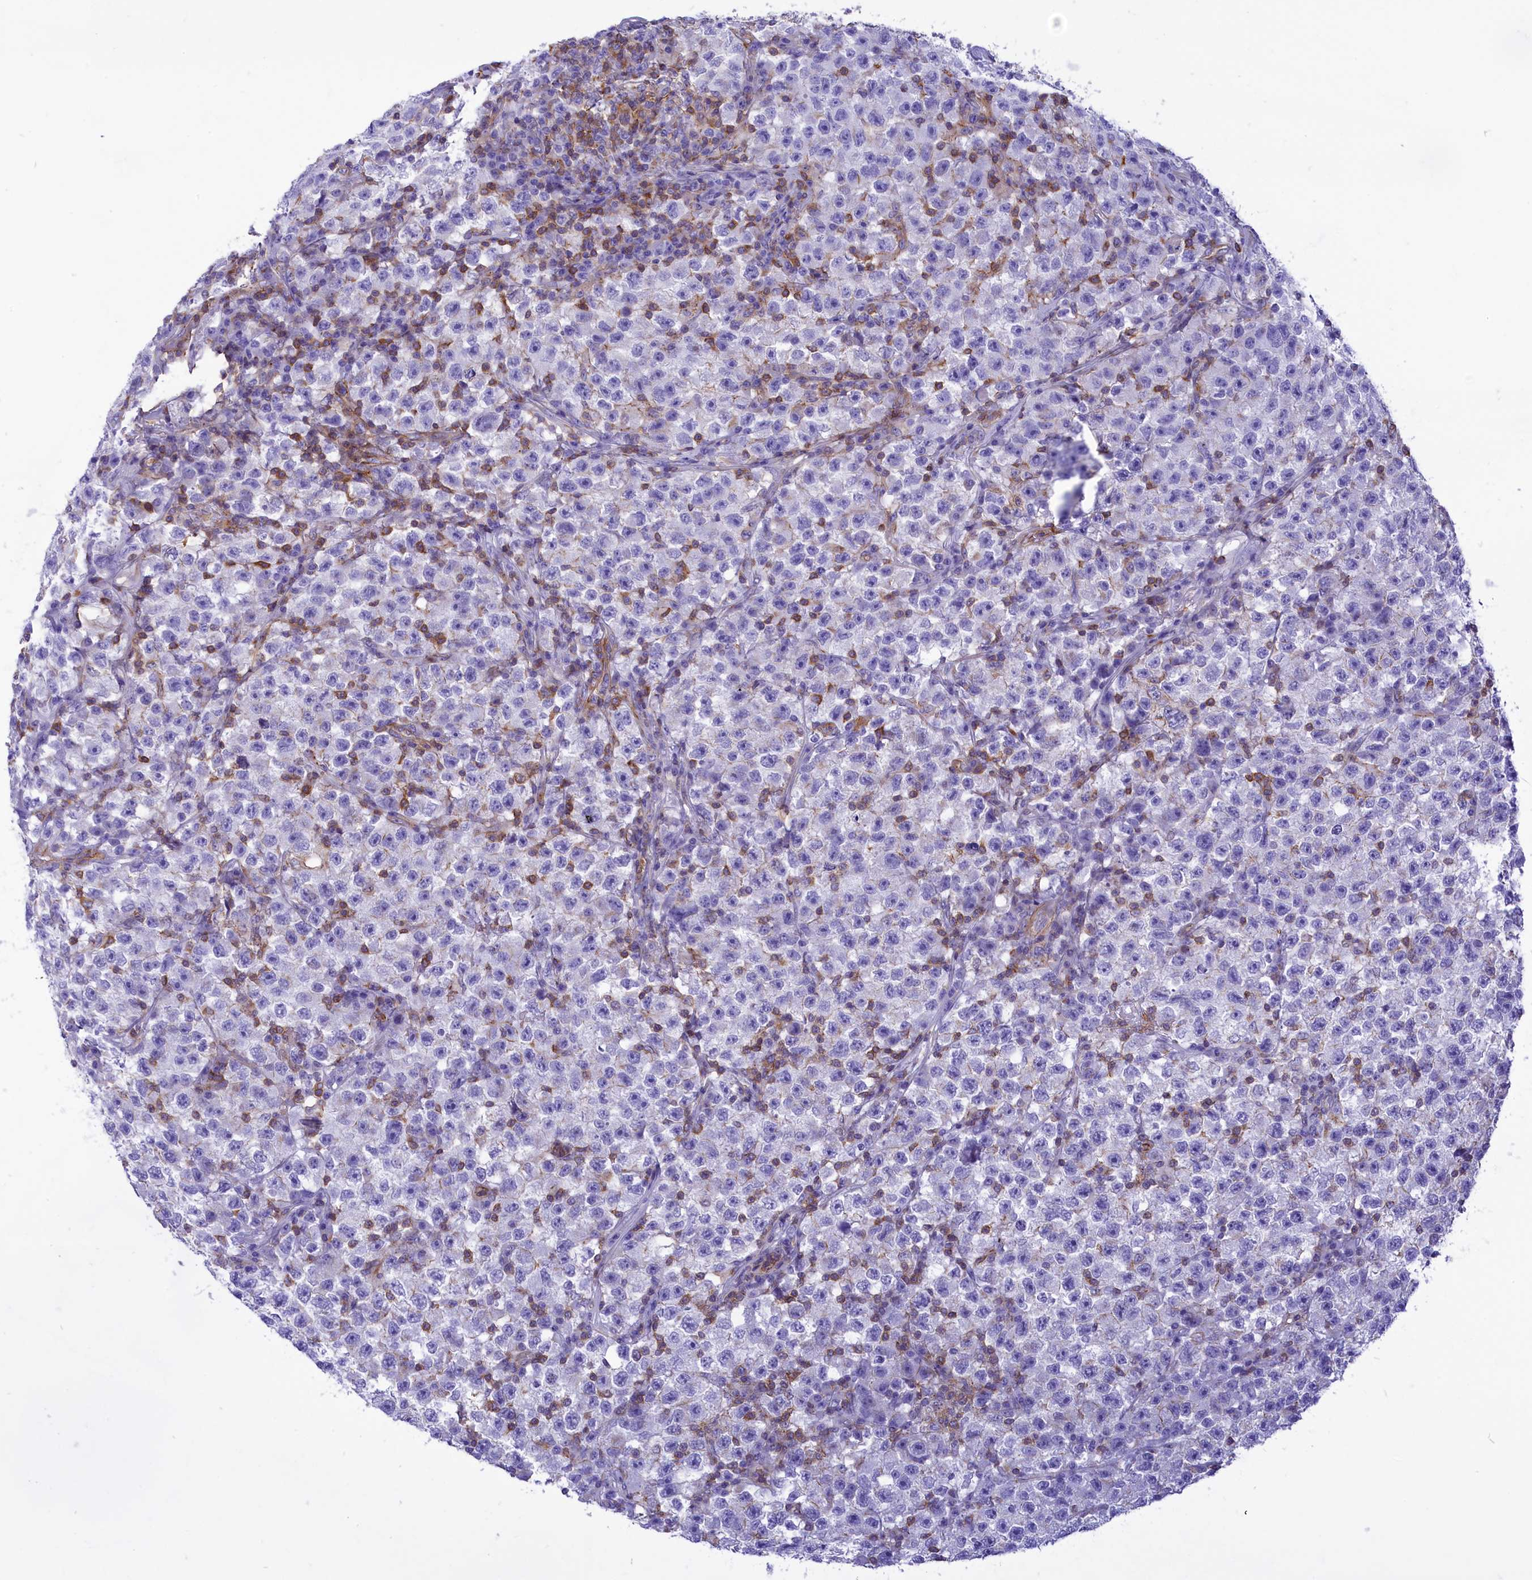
{"staining": {"intensity": "negative", "quantity": "none", "location": "none"}, "tissue": "testis cancer", "cell_type": "Tumor cells", "image_type": "cancer", "snomed": [{"axis": "morphology", "description": "Seminoma, NOS"}, {"axis": "topography", "description": "Testis"}], "caption": "High magnification brightfield microscopy of testis cancer (seminoma) stained with DAB (3,3'-diaminobenzidine) (brown) and counterstained with hematoxylin (blue): tumor cells show no significant staining.", "gene": "SEPTIN9", "patient": {"sex": "male", "age": 22}}